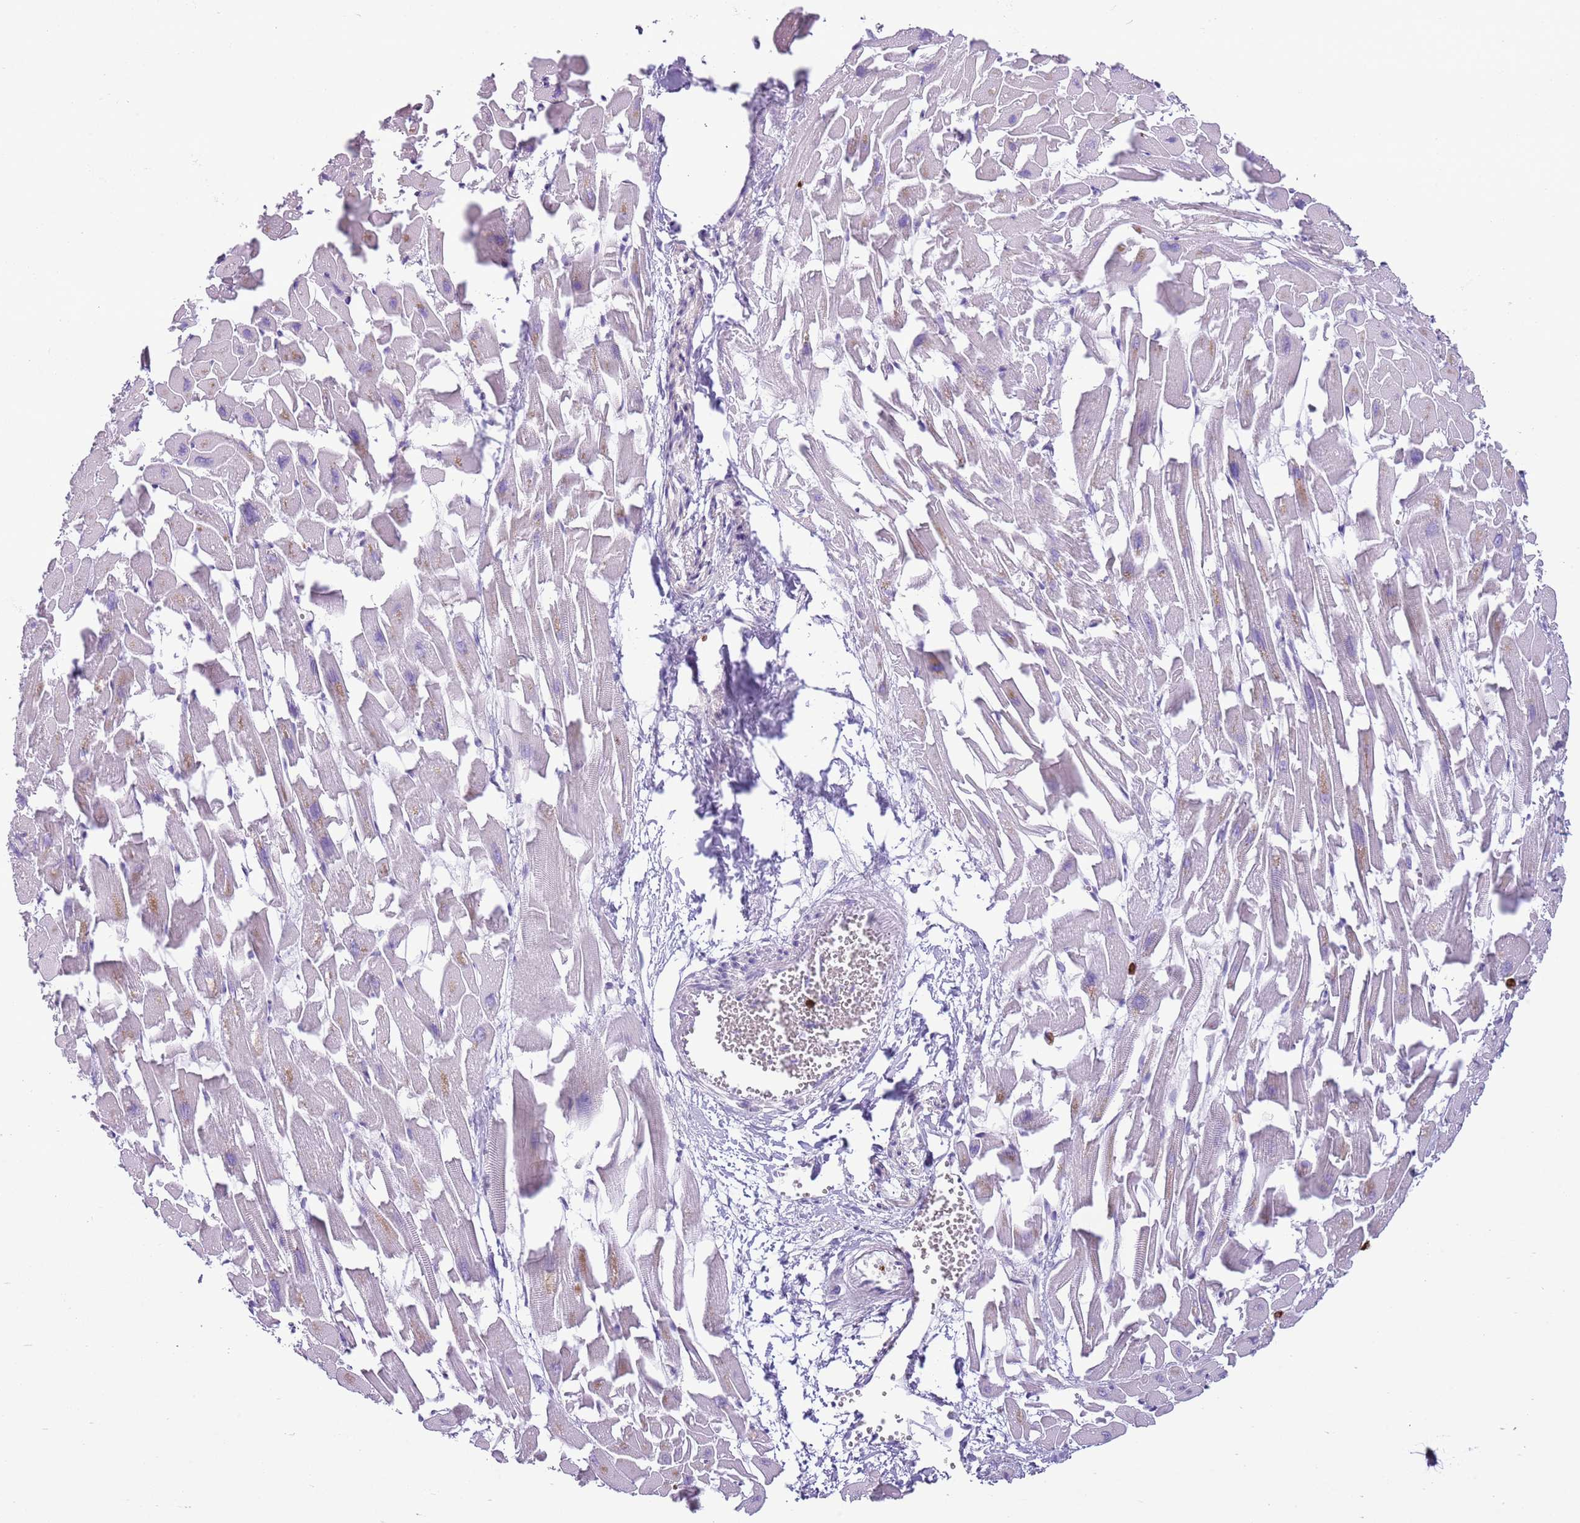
{"staining": {"intensity": "negative", "quantity": "none", "location": "none"}, "tissue": "heart muscle", "cell_type": "Cardiomyocytes", "image_type": "normal", "snomed": [{"axis": "morphology", "description": "Normal tissue, NOS"}, {"axis": "topography", "description": "Heart"}], "caption": "Protein analysis of unremarkable heart muscle demonstrates no significant expression in cardiomyocytes. The staining is performed using DAB (3,3'-diaminobenzidine) brown chromogen with nuclei counter-stained in using hematoxylin.", "gene": "CD177", "patient": {"sex": "female", "age": 64}}